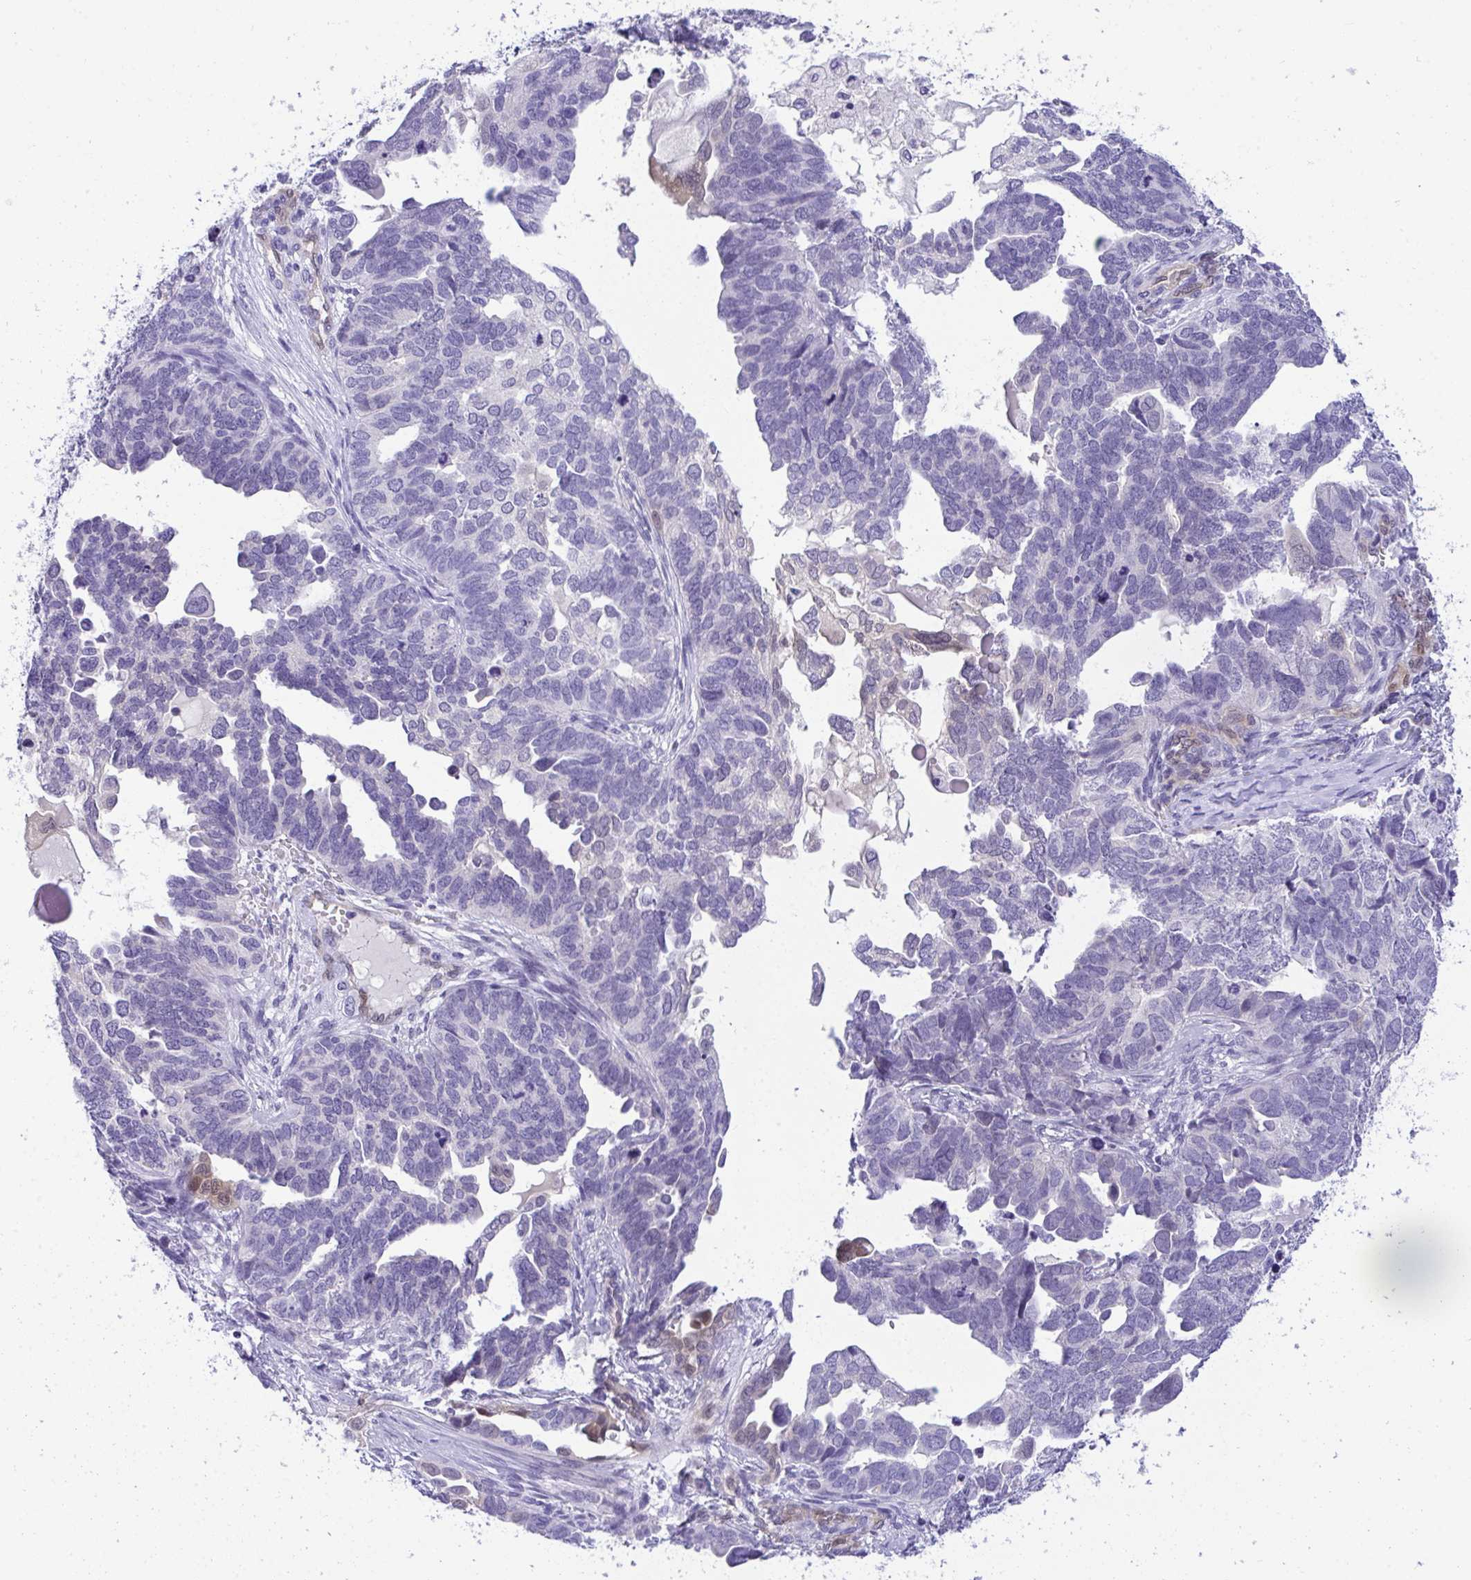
{"staining": {"intensity": "negative", "quantity": "none", "location": "none"}, "tissue": "ovarian cancer", "cell_type": "Tumor cells", "image_type": "cancer", "snomed": [{"axis": "morphology", "description": "Cystadenocarcinoma, serous, NOS"}, {"axis": "topography", "description": "Ovary"}], "caption": "Image shows no significant protein positivity in tumor cells of ovarian serous cystadenocarcinoma. (Stains: DAB immunohistochemistry with hematoxylin counter stain, Microscopy: brightfield microscopy at high magnification).", "gene": "PGM2L1", "patient": {"sex": "female", "age": 51}}